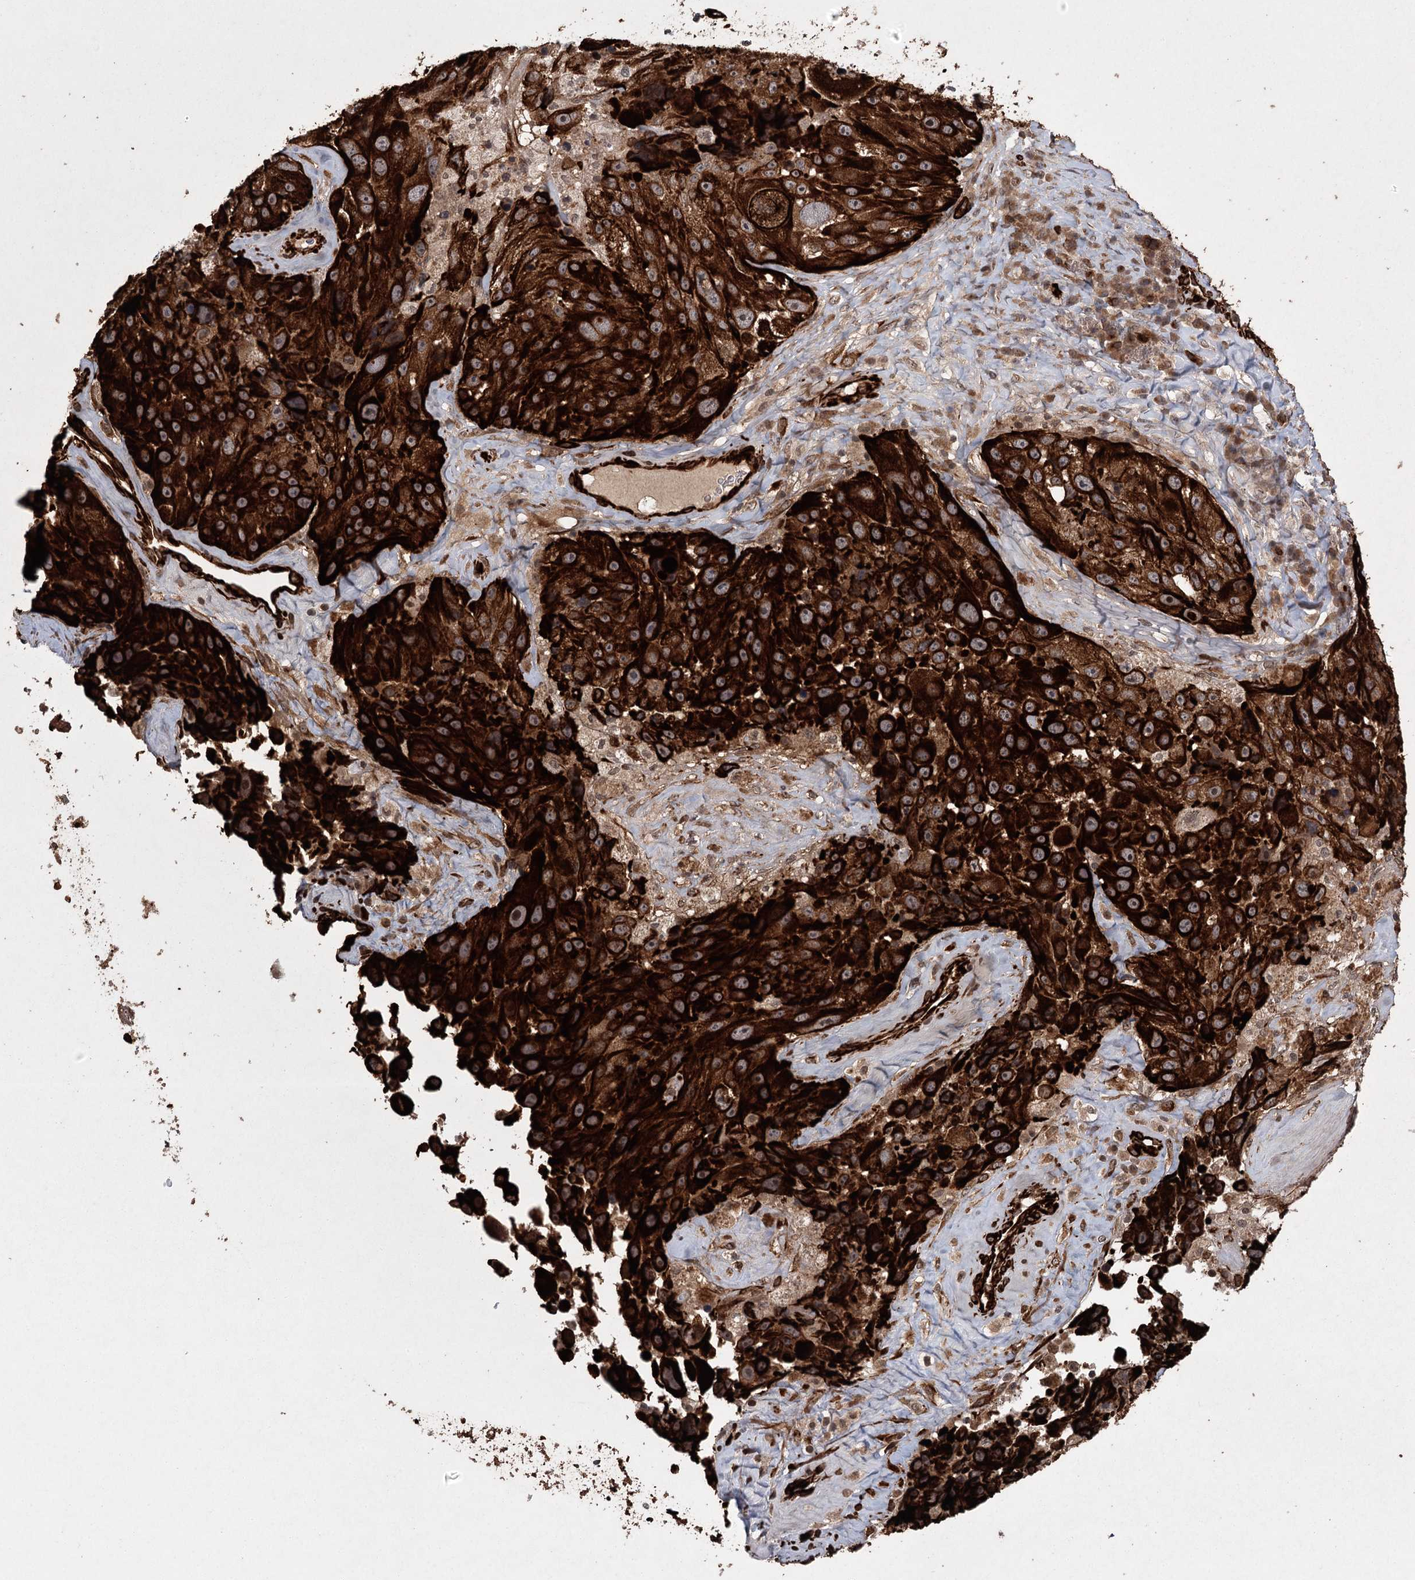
{"staining": {"intensity": "strong", "quantity": ">75%", "location": "cytoplasmic/membranous"}, "tissue": "melanoma", "cell_type": "Tumor cells", "image_type": "cancer", "snomed": [{"axis": "morphology", "description": "Malignant melanoma, Metastatic site"}, {"axis": "topography", "description": "Lymph node"}], "caption": "Protein staining of melanoma tissue reveals strong cytoplasmic/membranous staining in approximately >75% of tumor cells.", "gene": "RPAP3", "patient": {"sex": "male", "age": 62}}